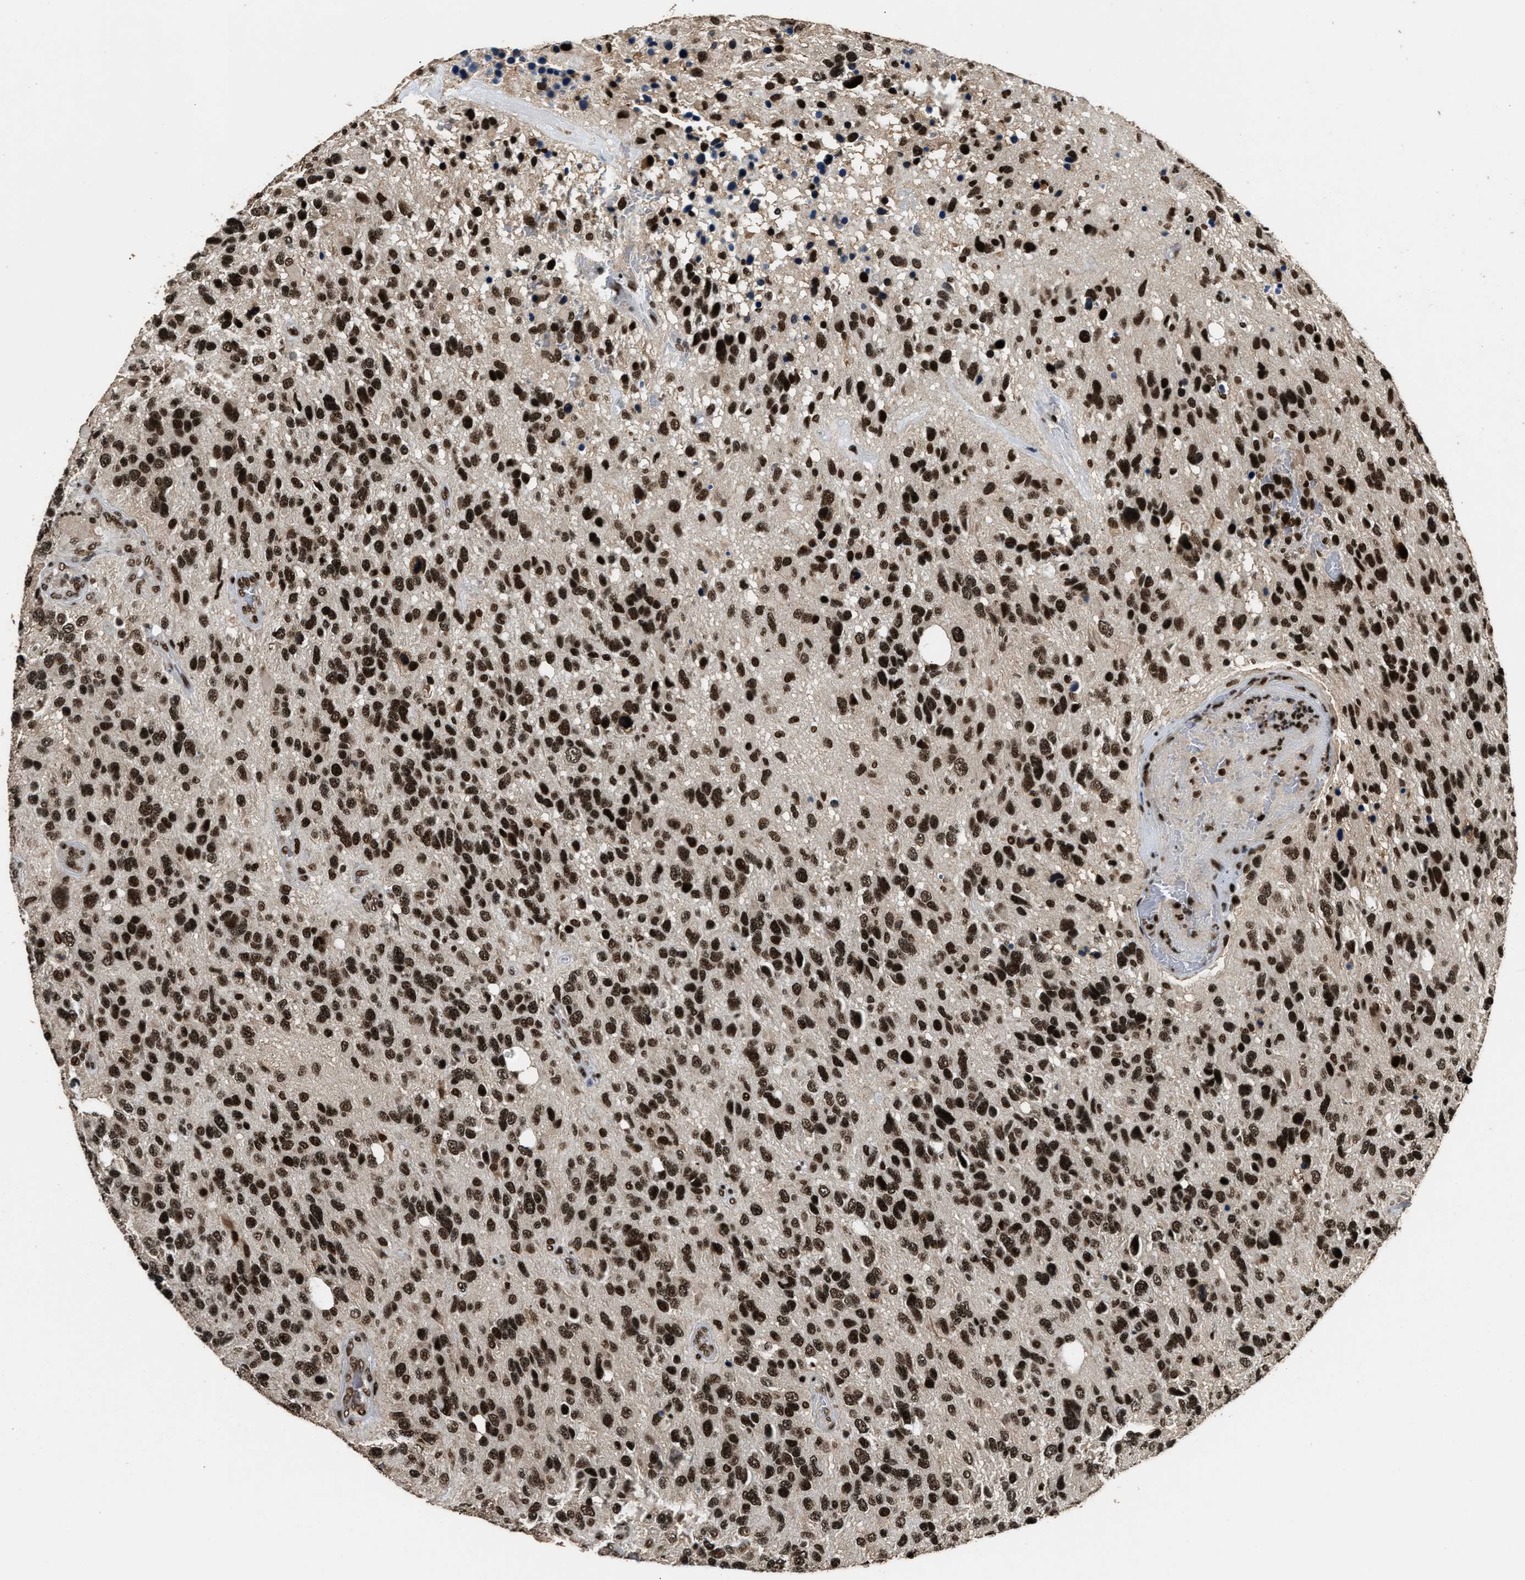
{"staining": {"intensity": "strong", "quantity": ">75%", "location": "nuclear"}, "tissue": "glioma", "cell_type": "Tumor cells", "image_type": "cancer", "snomed": [{"axis": "morphology", "description": "Glioma, malignant, High grade"}, {"axis": "topography", "description": "Brain"}], "caption": "Immunohistochemistry (DAB (3,3'-diaminobenzidine)) staining of malignant high-grade glioma exhibits strong nuclear protein staining in approximately >75% of tumor cells.", "gene": "RAD21", "patient": {"sex": "female", "age": 58}}